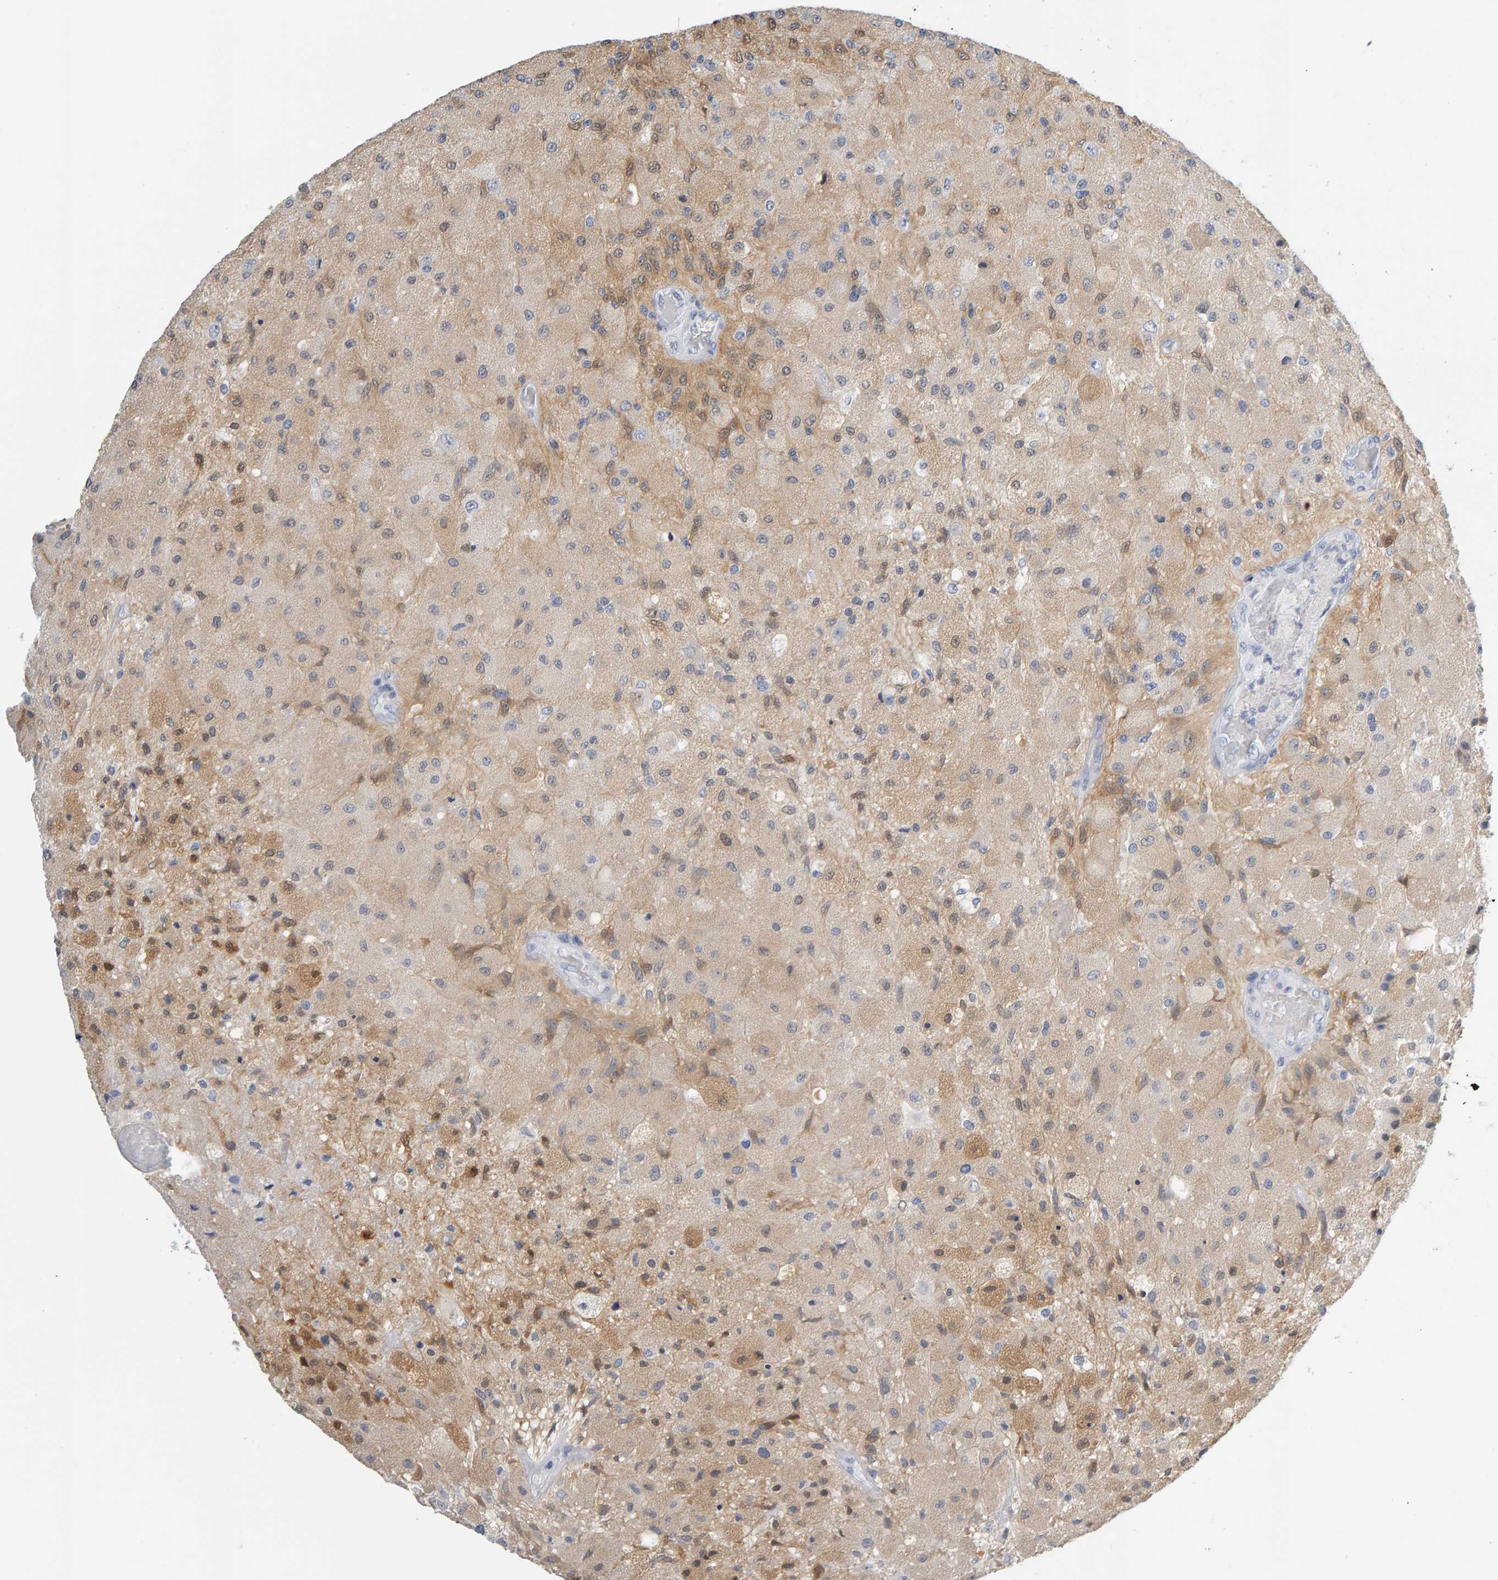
{"staining": {"intensity": "weak", "quantity": ">75%", "location": "cytoplasmic/membranous"}, "tissue": "glioma", "cell_type": "Tumor cells", "image_type": "cancer", "snomed": [{"axis": "morphology", "description": "Normal tissue, NOS"}, {"axis": "morphology", "description": "Glioma, malignant, High grade"}, {"axis": "topography", "description": "Cerebral cortex"}], "caption": "This histopathology image reveals IHC staining of malignant glioma (high-grade), with low weak cytoplasmic/membranous positivity in about >75% of tumor cells.", "gene": "CTH", "patient": {"sex": "male", "age": 77}}